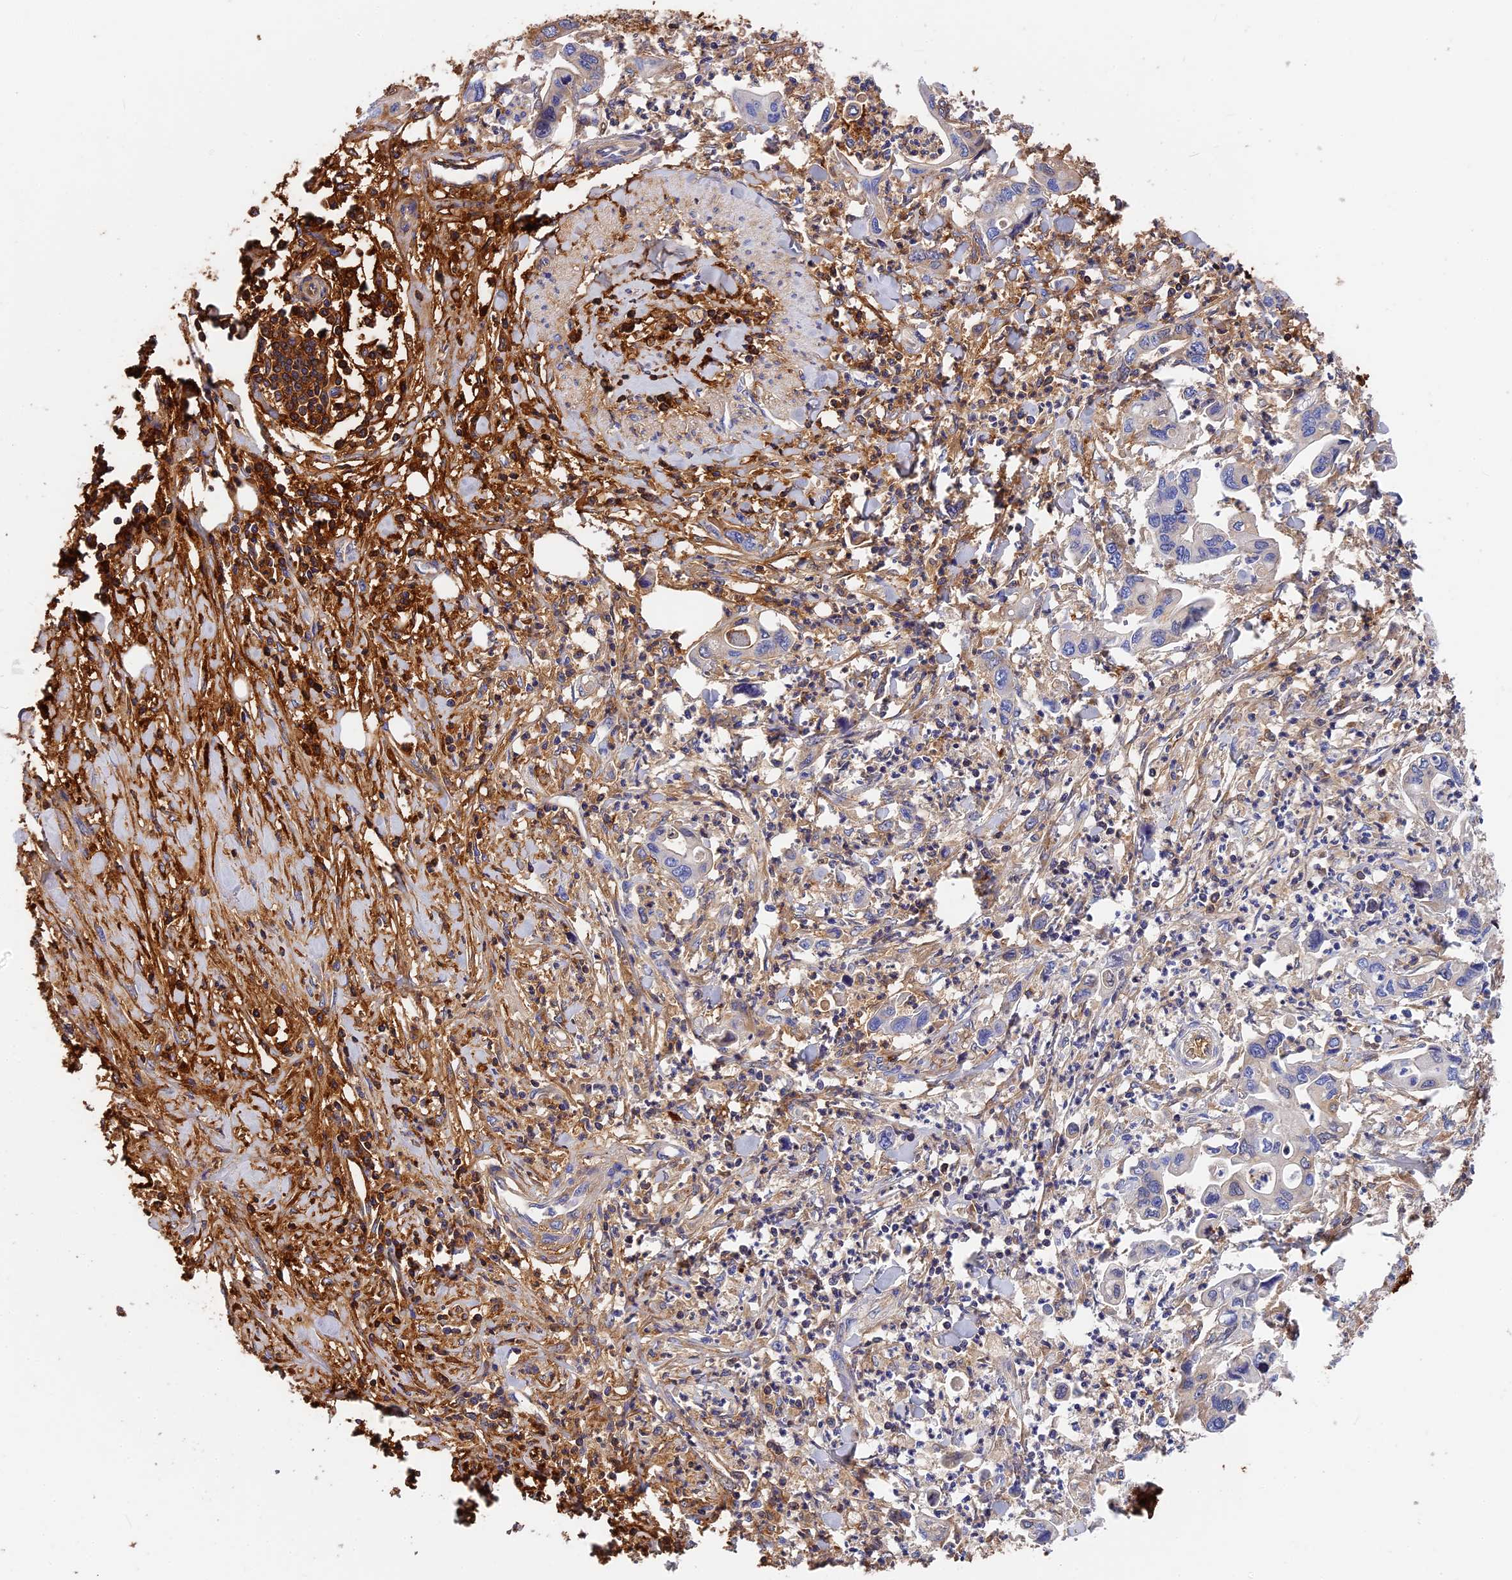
{"staining": {"intensity": "negative", "quantity": "none", "location": "none"}, "tissue": "pancreatic cancer", "cell_type": "Tumor cells", "image_type": "cancer", "snomed": [{"axis": "morphology", "description": "Adenocarcinoma, NOS"}, {"axis": "topography", "description": "Pancreas"}], "caption": "Adenocarcinoma (pancreatic) was stained to show a protein in brown. There is no significant staining in tumor cells. (Brightfield microscopy of DAB (3,3'-diaminobenzidine) IHC at high magnification).", "gene": "ITIH1", "patient": {"sex": "female", "age": 50}}